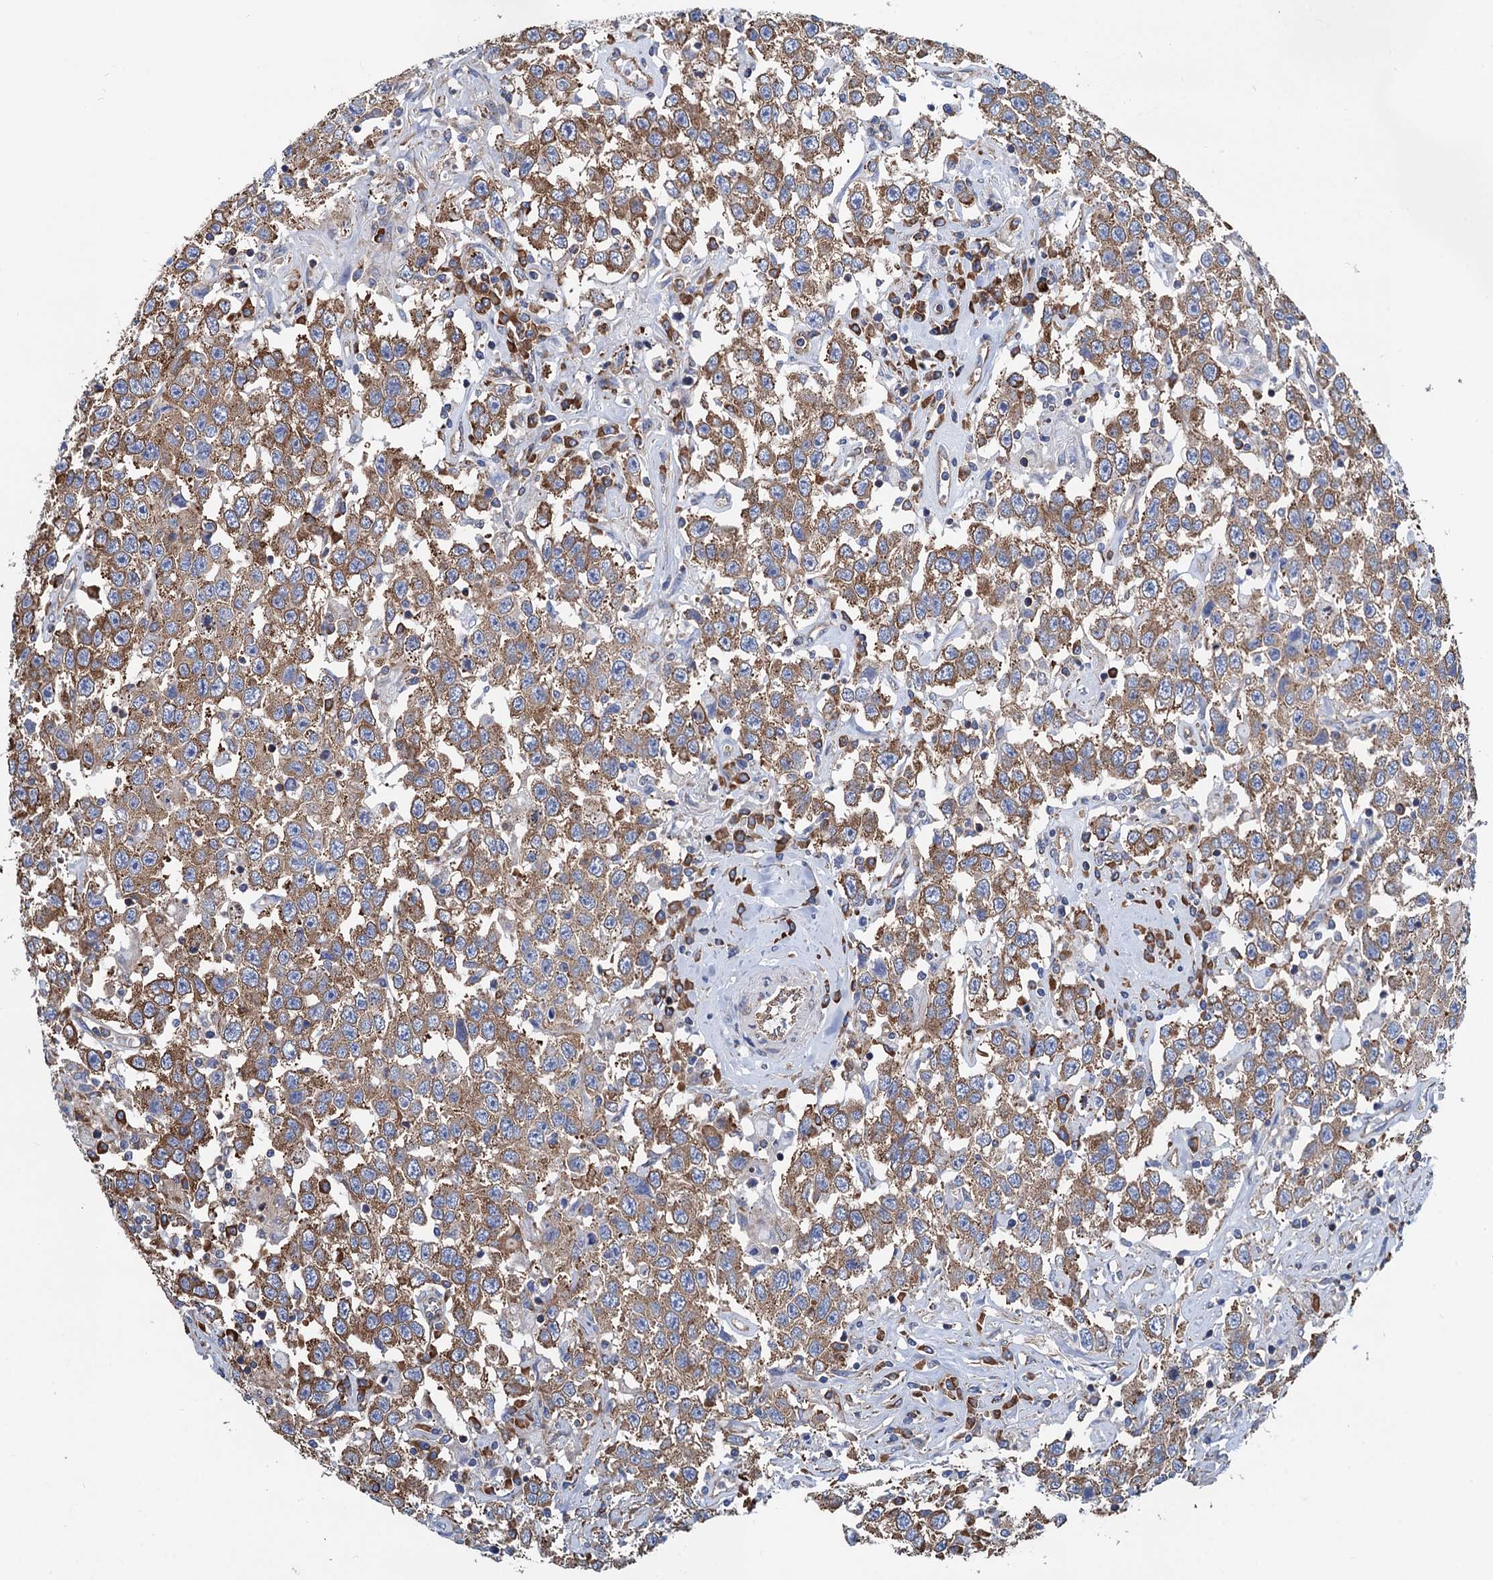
{"staining": {"intensity": "moderate", "quantity": ">75%", "location": "cytoplasmic/membranous"}, "tissue": "testis cancer", "cell_type": "Tumor cells", "image_type": "cancer", "snomed": [{"axis": "morphology", "description": "Seminoma, NOS"}, {"axis": "topography", "description": "Testis"}], "caption": "Human testis cancer (seminoma) stained for a protein (brown) displays moderate cytoplasmic/membranous positive staining in about >75% of tumor cells.", "gene": "SLC12A7", "patient": {"sex": "male", "age": 41}}